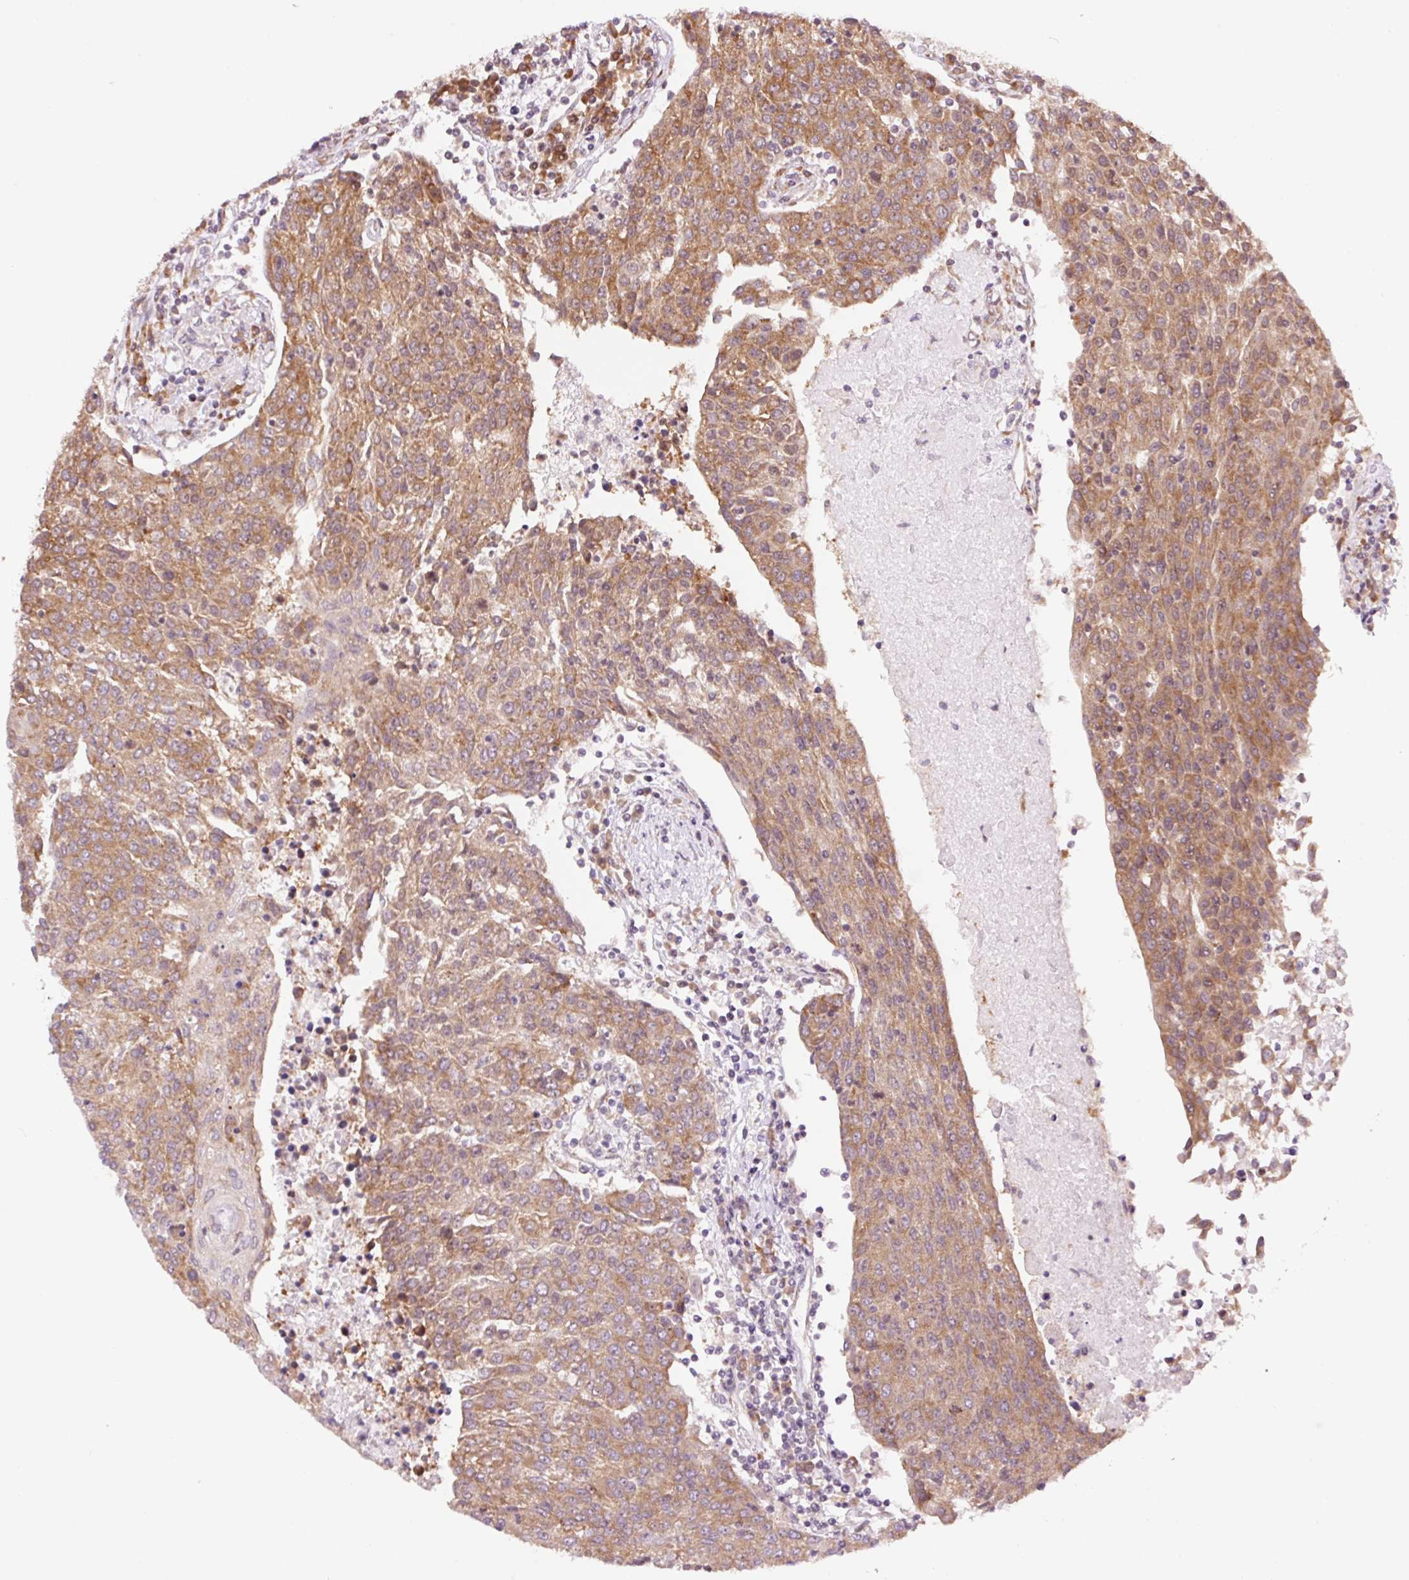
{"staining": {"intensity": "moderate", "quantity": ">75%", "location": "cytoplasmic/membranous"}, "tissue": "urothelial cancer", "cell_type": "Tumor cells", "image_type": "cancer", "snomed": [{"axis": "morphology", "description": "Urothelial carcinoma, High grade"}, {"axis": "topography", "description": "Urinary bladder"}], "caption": "Moderate cytoplasmic/membranous staining for a protein is appreciated in about >75% of tumor cells of urothelial cancer using immunohistochemistry.", "gene": "RPL41", "patient": {"sex": "female", "age": 85}}